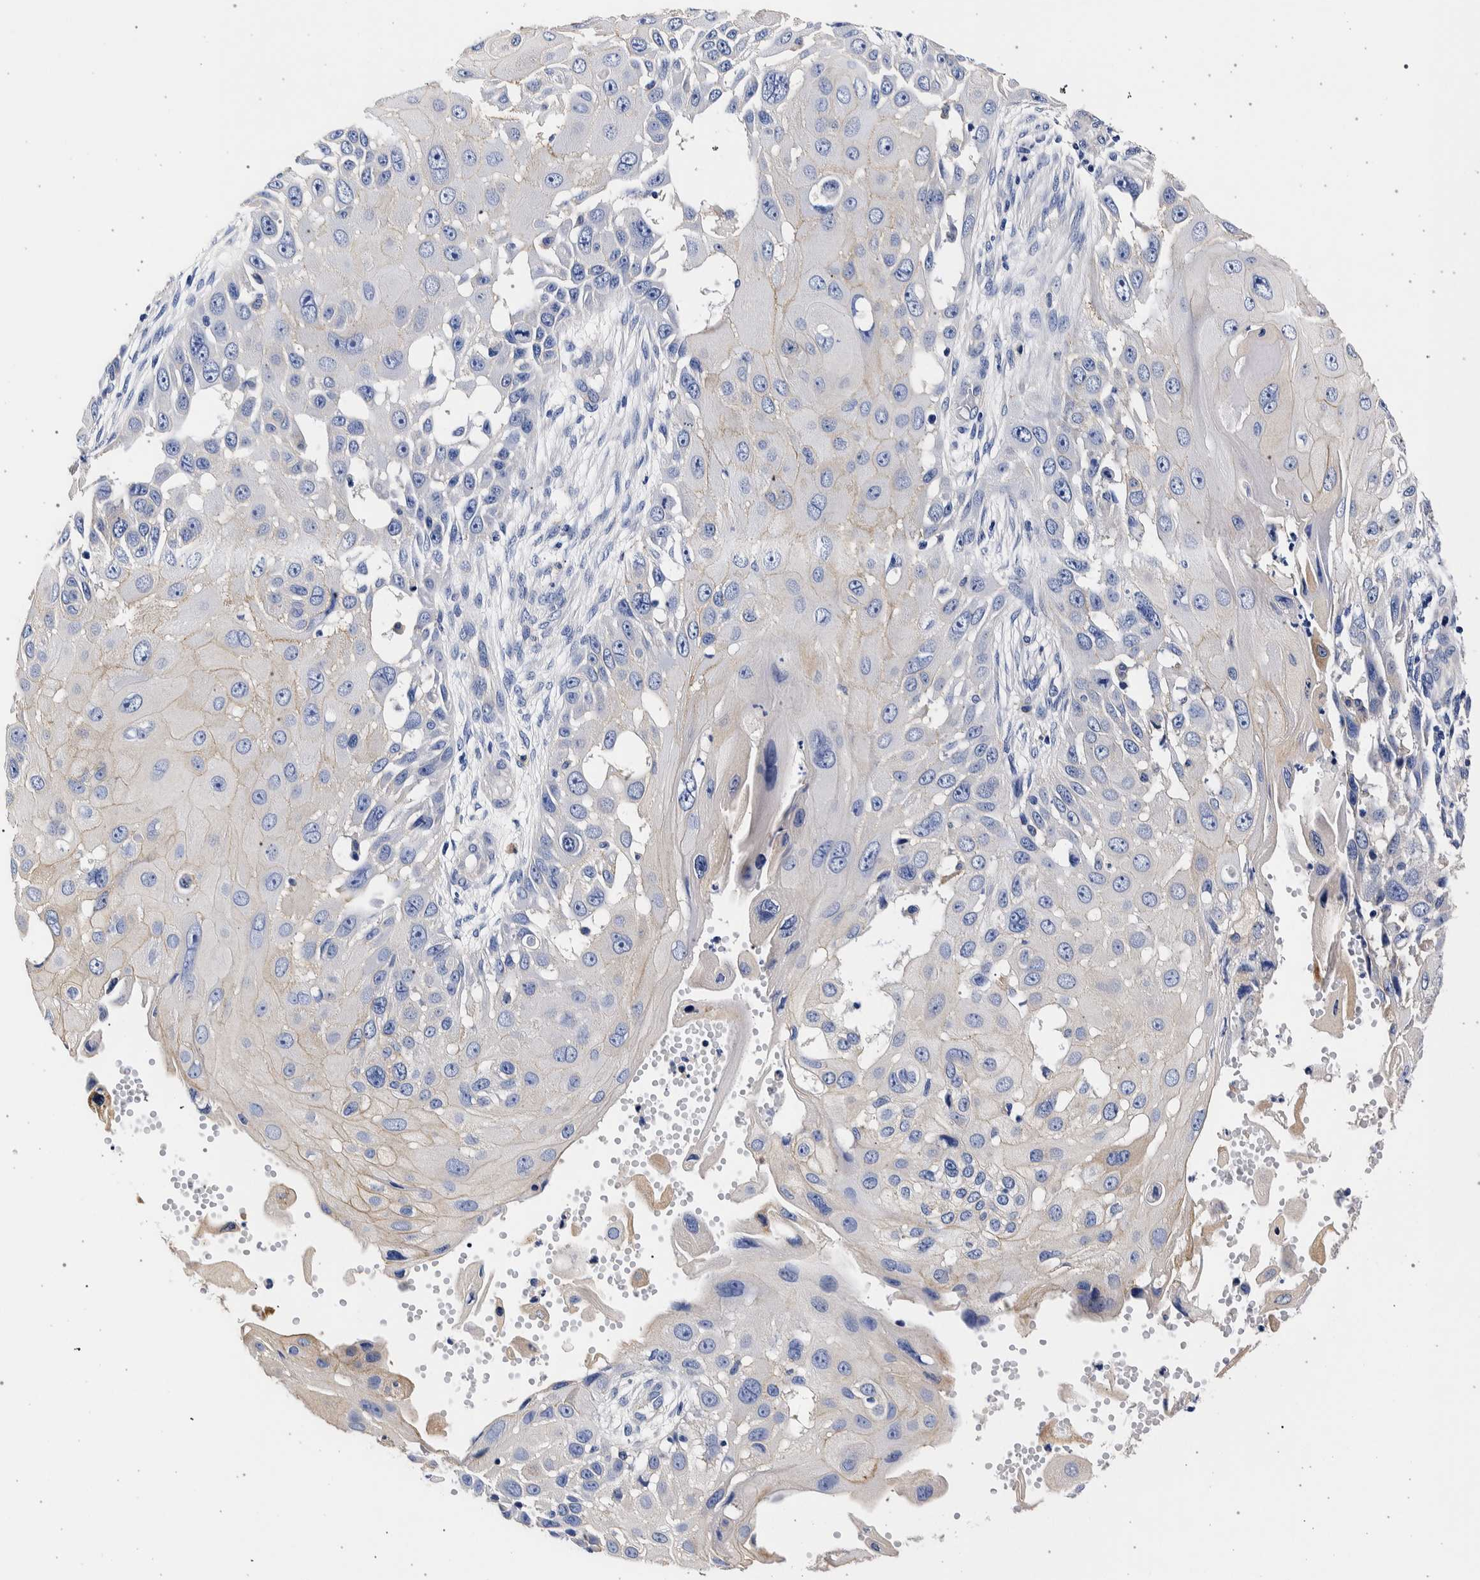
{"staining": {"intensity": "negative", "quantity": "none", "location": "none"}, "tissue": "skin cancer", "cell_type": "Tumor cells", "image_type": "cancer", "snomed": [{"axis": "morphology", "description": "Squamous cell carcinoma, NOS"}, {"axis": "topography", "description": "Skin"}], "caption": "An immunohistochemistry image of skin squamous cell carcinoma is shown. There is no staining in tumor cells of skin squamous cell carcinoma.", "gene": "NIBAN2", "patient": {"sex": "female", "age": 44}}